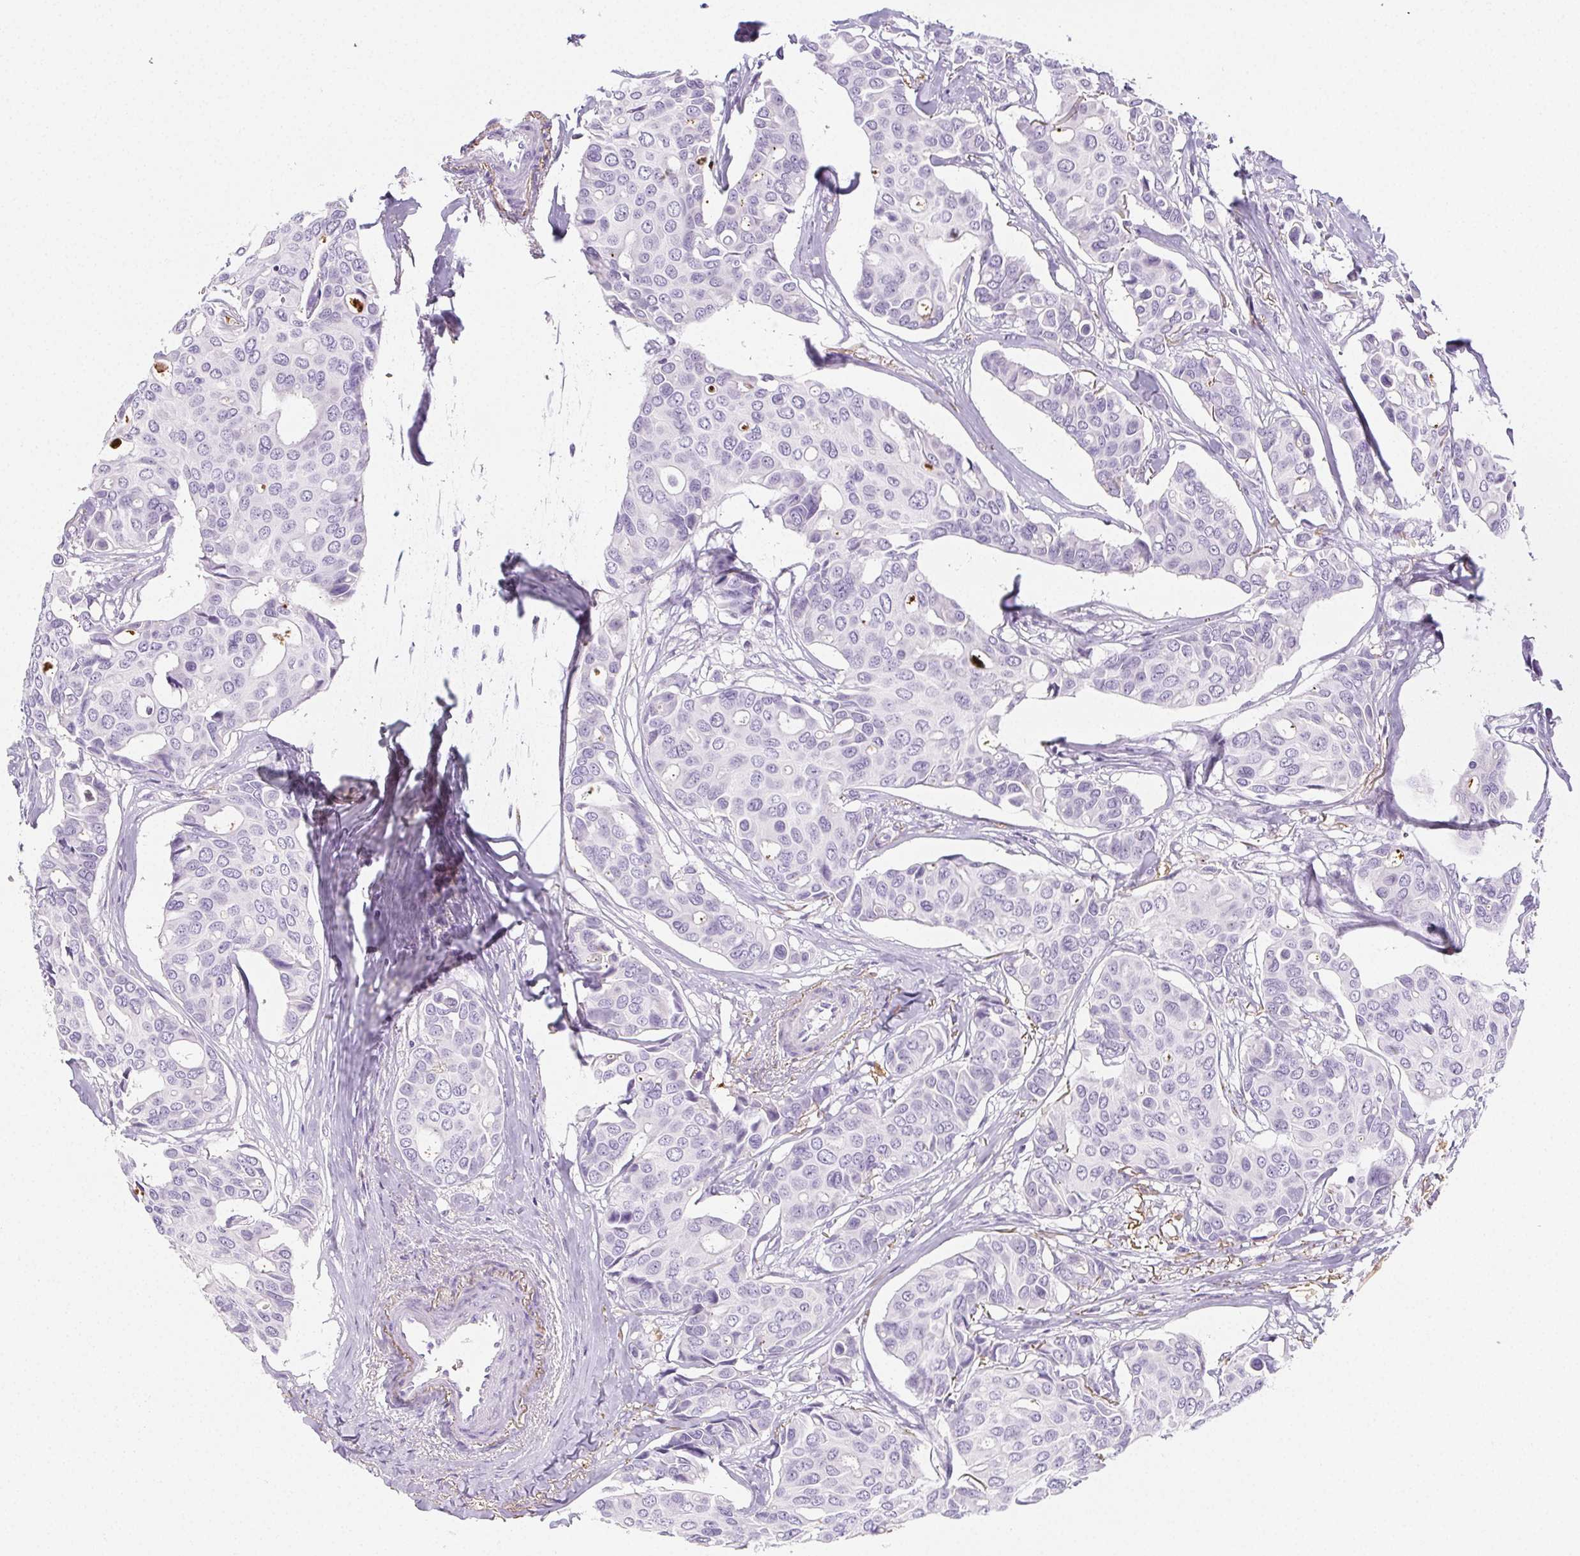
{"staining": {"intensity": "negative", "quantity": "none", "location": "none"}, "tissue": "breast cancer", "cell_type": "Tumor cells", "image_type": "cancer", "snomed": [{"axis": "morphology", "description": "Duct carcinoma"}, {"axis": "topography", "description": "Breast"}], "caption": "Histopathology image shows no significant protein positivity in tumor cells of infiltrating ductal carcinoma (breast).", "gene": "VTN", "patient": {"sex": "female", "age": 54}}